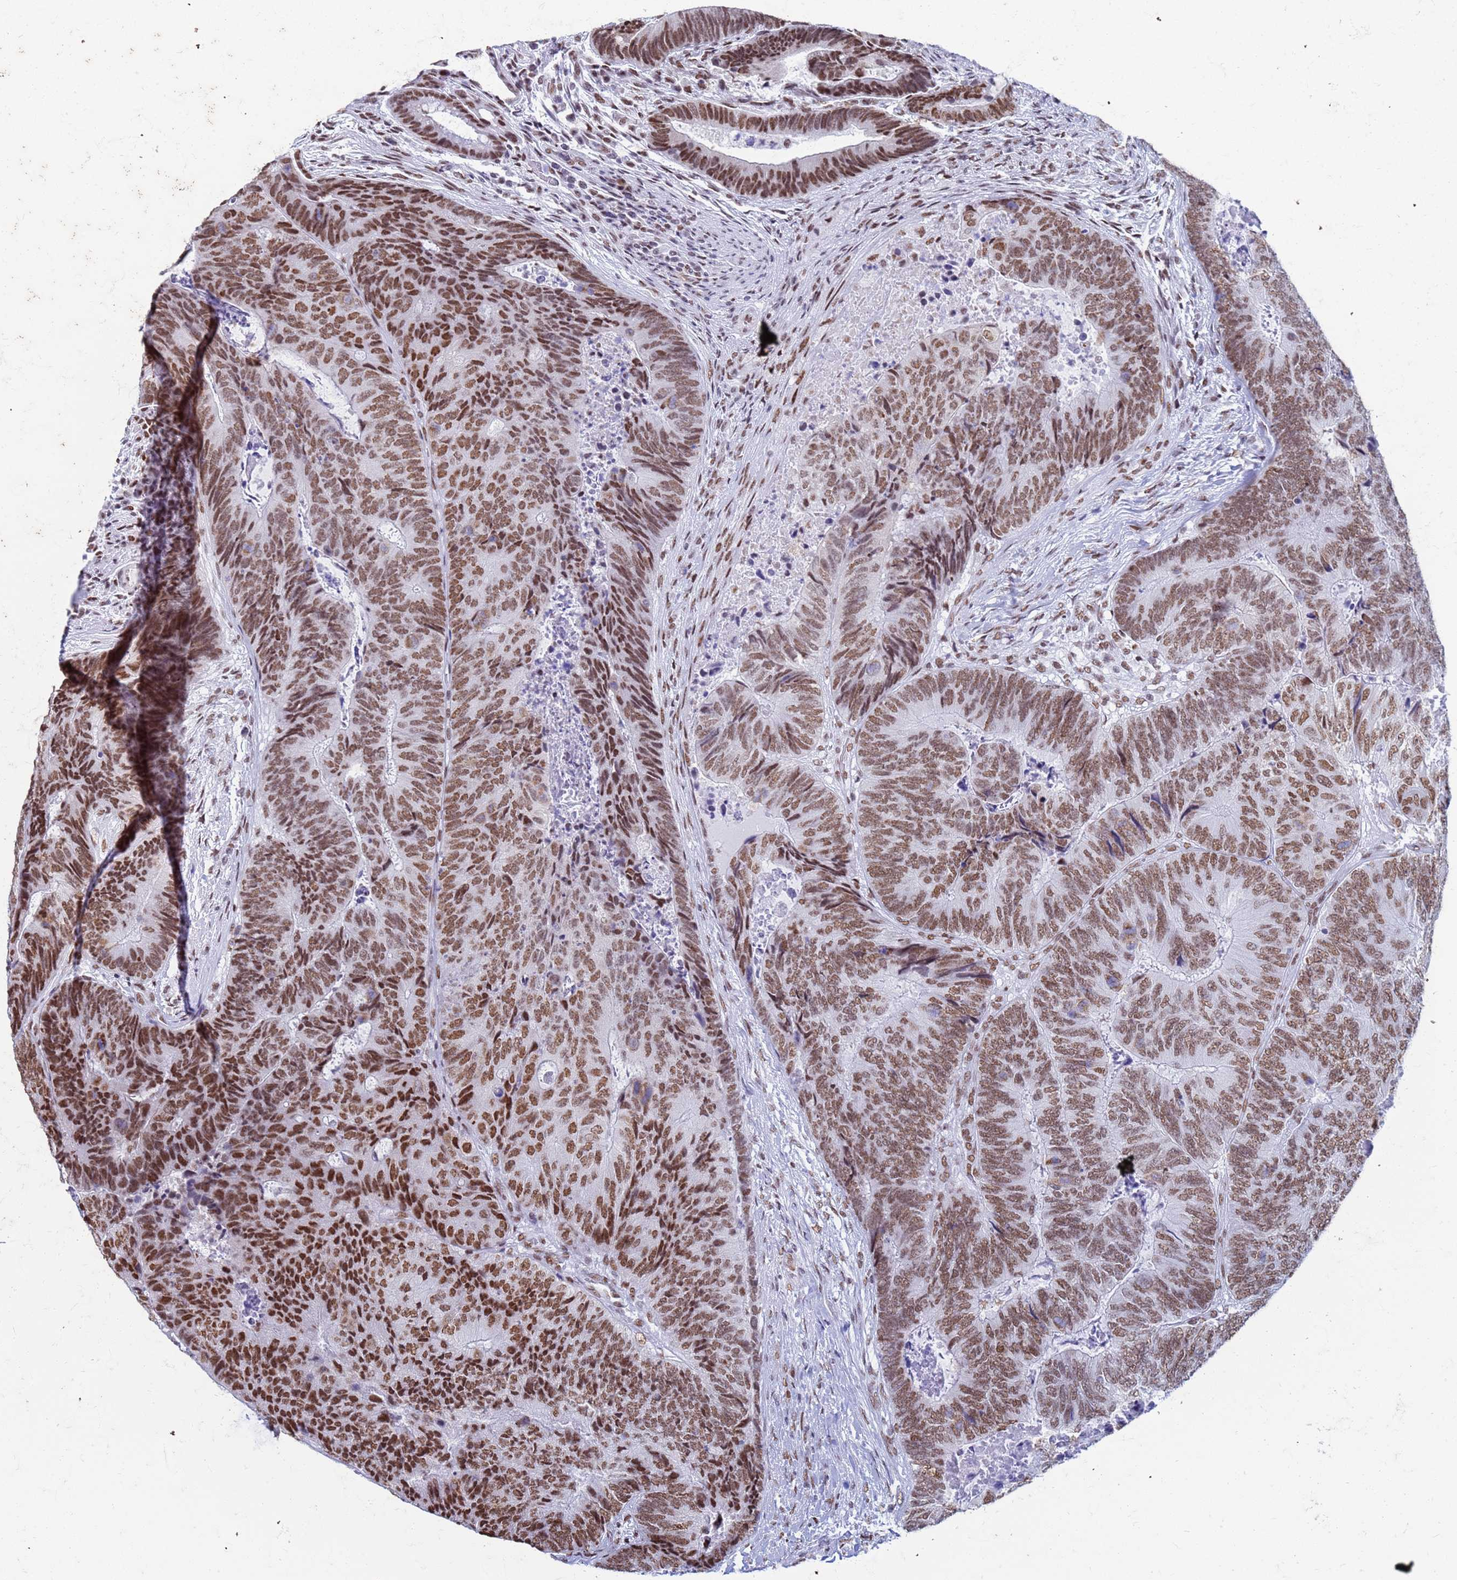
{"staining": {"intensity": "moderate", "quantity": ">75%", "location": "nuclear"}, "tissue": "colorectal cancer", "cell_type": "Tumor cells", "image_type": "cancer", "snomed": [{"axis": "morphology", "description": "Adenocarcinoma, NOS"}, {"axis": "topography", "description": "Colon"}], "caption": "Tumor cells display medium levels of moderate nuclear expression in approximately >75% of cells in human colorectal cancer.", "gene": "FAM170B", "patient": {"sex": "female", "age": 67}}